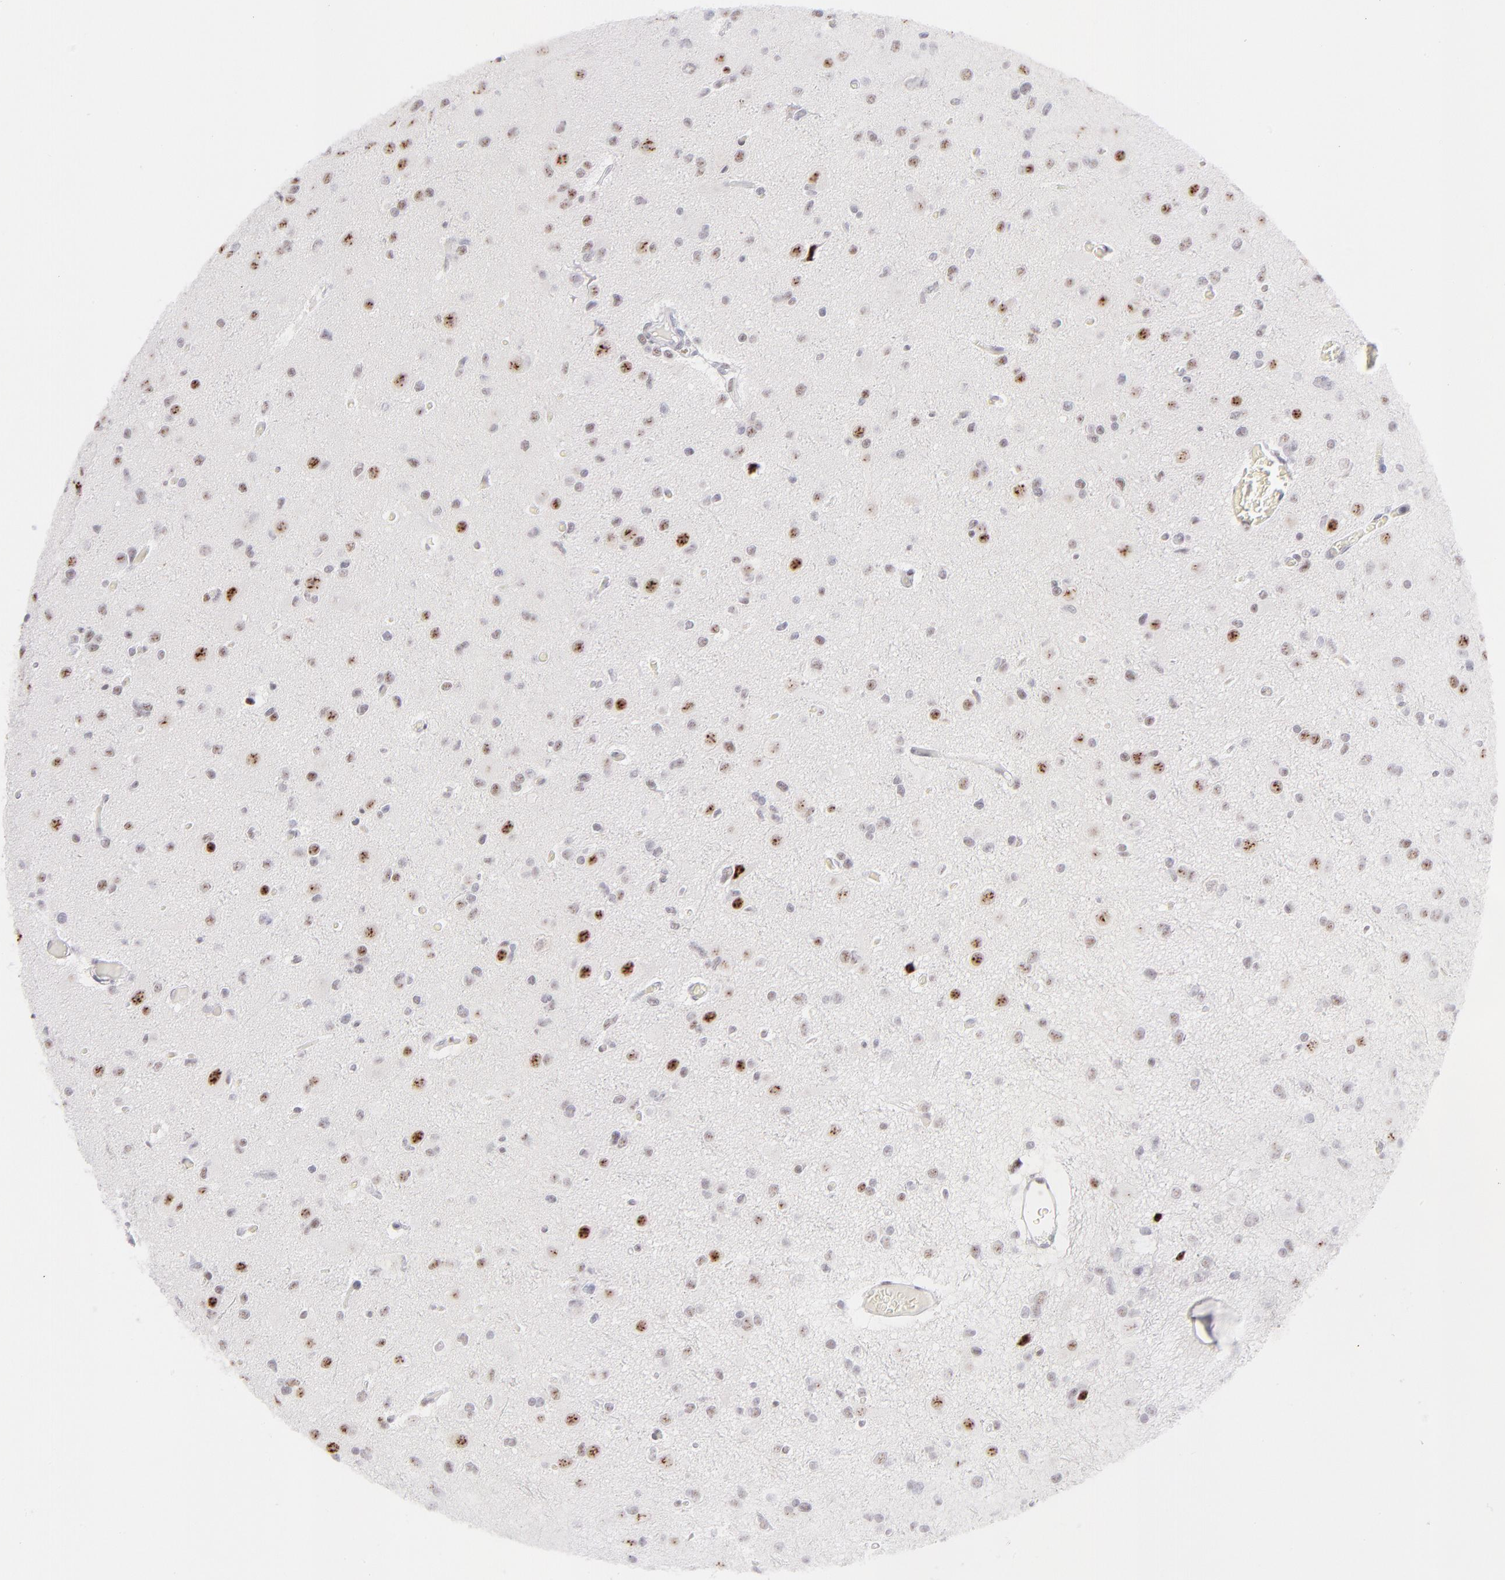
{"staining": {"intensity": "moderate", "quantity": "25%-75%", "location": "nuclear"}, "tissue": "glioma", "cell_type": "Tumor cells", "image_type": "cancer", "snomed": [{"axis": "morphology", "description": "Glioma, malignant, Low grade"}, {"axis": "topography", "description": "Brain"}], "caption": "A medium amount of moderate nuclear staining is seen in about 25%-75% of tumor cells in glioma tissue.", "gene": "CDC25C", "patient": {"sex": "male", "age": 42}}